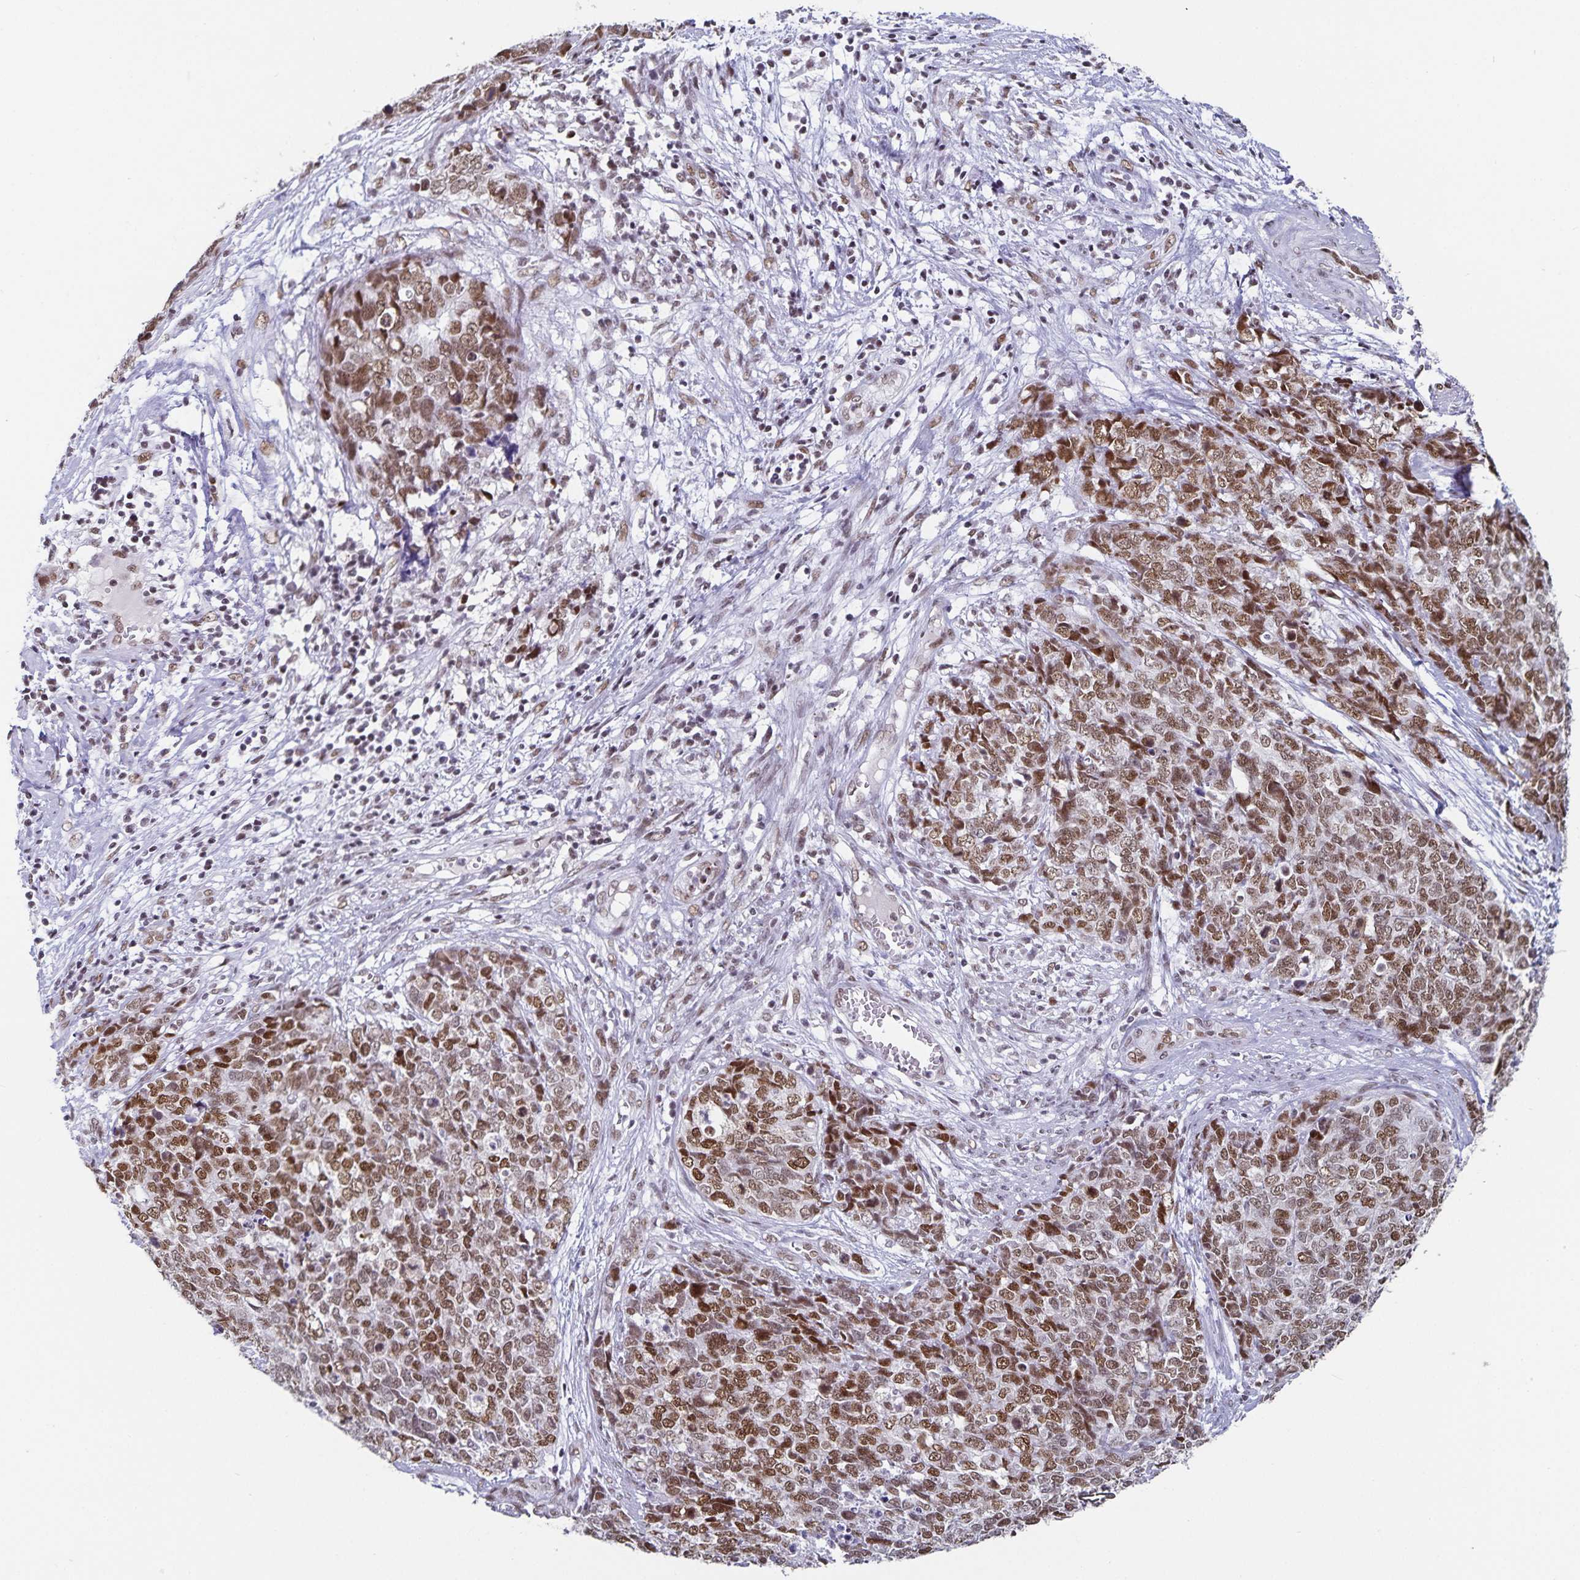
{"staining": {"intensity": "moderate", "quantity": ">75%", "location": "nuclear"}, "tissue": "cervical cancer", "cell_type": "Tumor cells", "image_type": "cancer", "snomed": [{"axis": "morphology", "description": "Adenocarcinoma, NOS"}, {"axis": "topography", "description": "Cervix"}], "caption": "Tumor cells show medium levels of moderate nuclear positivity in about >75% of cells in human adenocarcinoma (cervical).", "gene": "PBX2", "patient": {"sex": "female", "age": 63}}